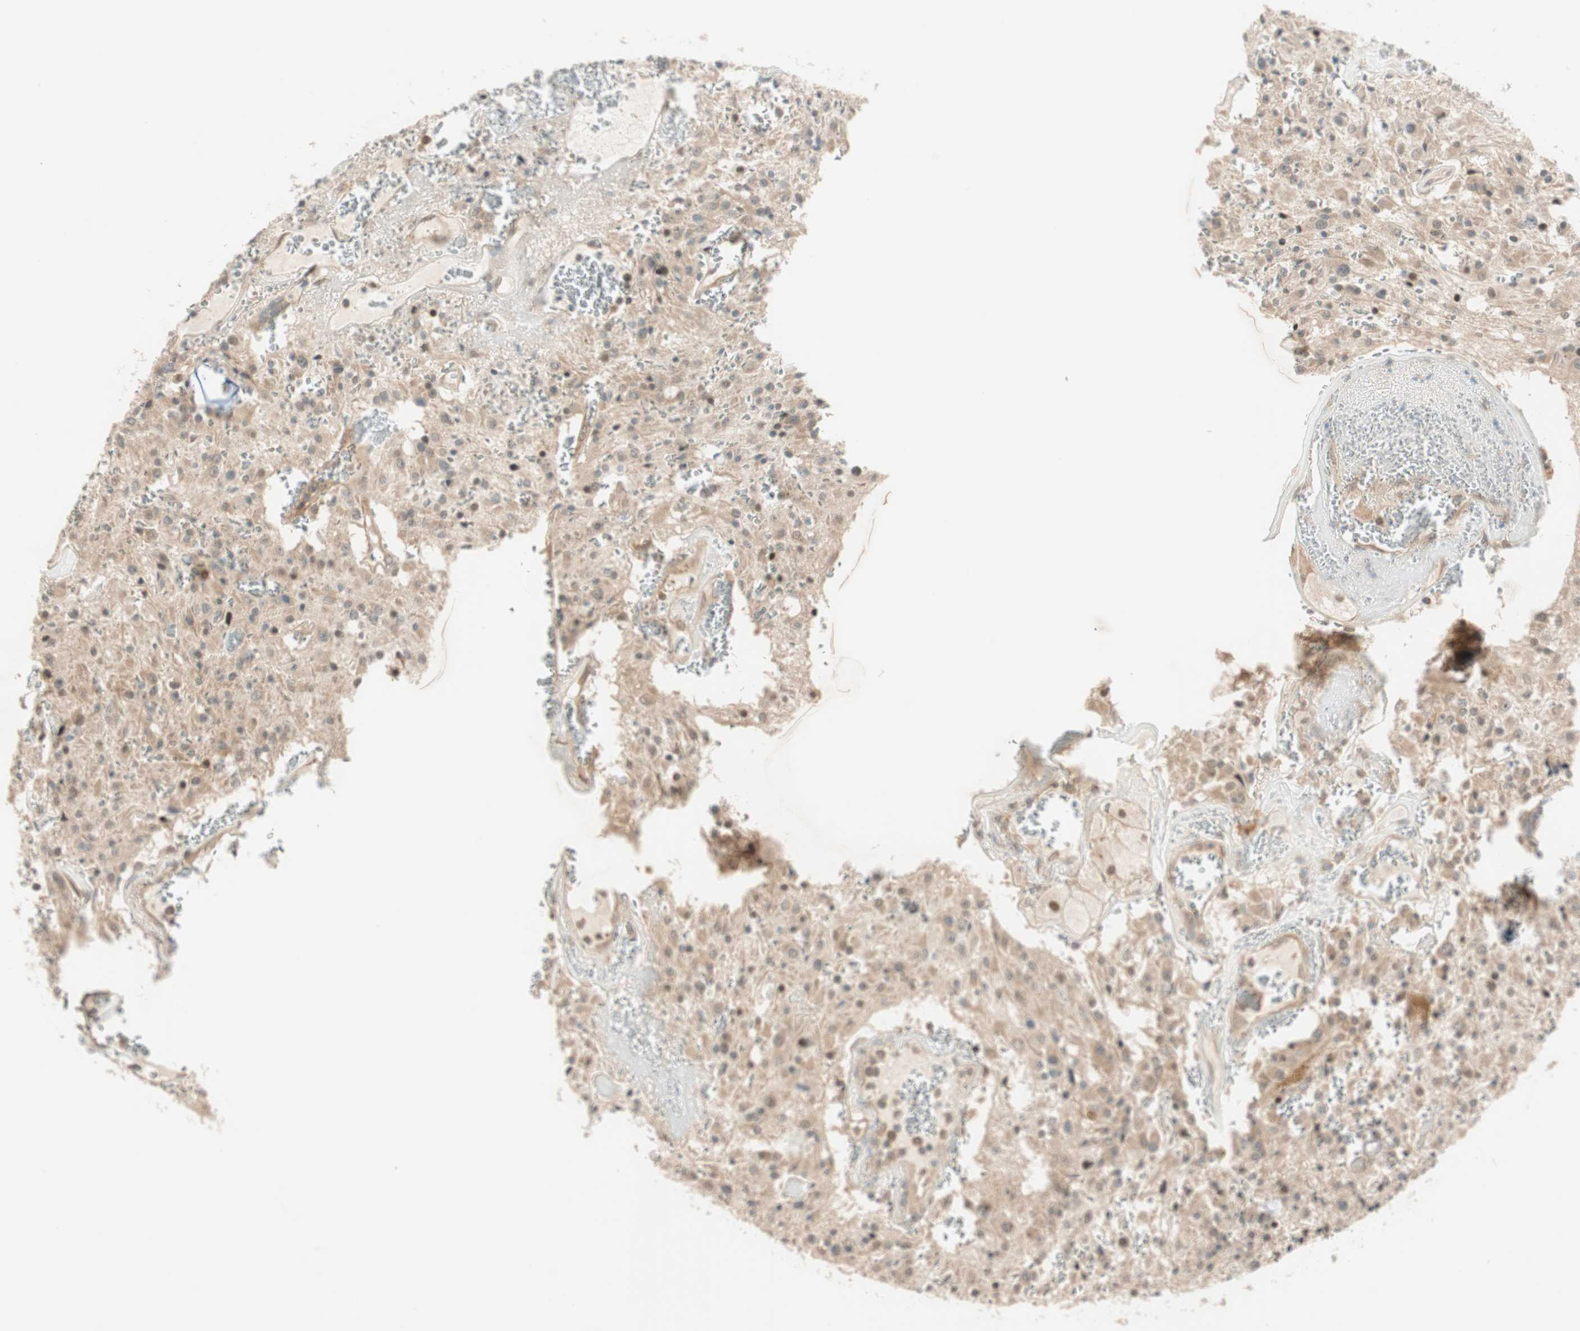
{"staining": {"intensity": "moderate", "quantity": "25%-75%", "location": "cytoplasmic/membranous,nuclear"}, "tissue": "glioma", "cell_type": "Tumor cells", "image_type": "cancer", "snomed": [{"axis": "morphology", "description": "Glioma, malignant, Low grade"}, {"axis": "topography", "description": "Brain"}], "caption": "Protein expression analysis of glioma reveals moderate cytoplasmic/membranous and nuclear positivity in approximately 25%-75% of tumor cells.", "gene": "PSMD8", "patient": {"sex": "male", "age": 58}}